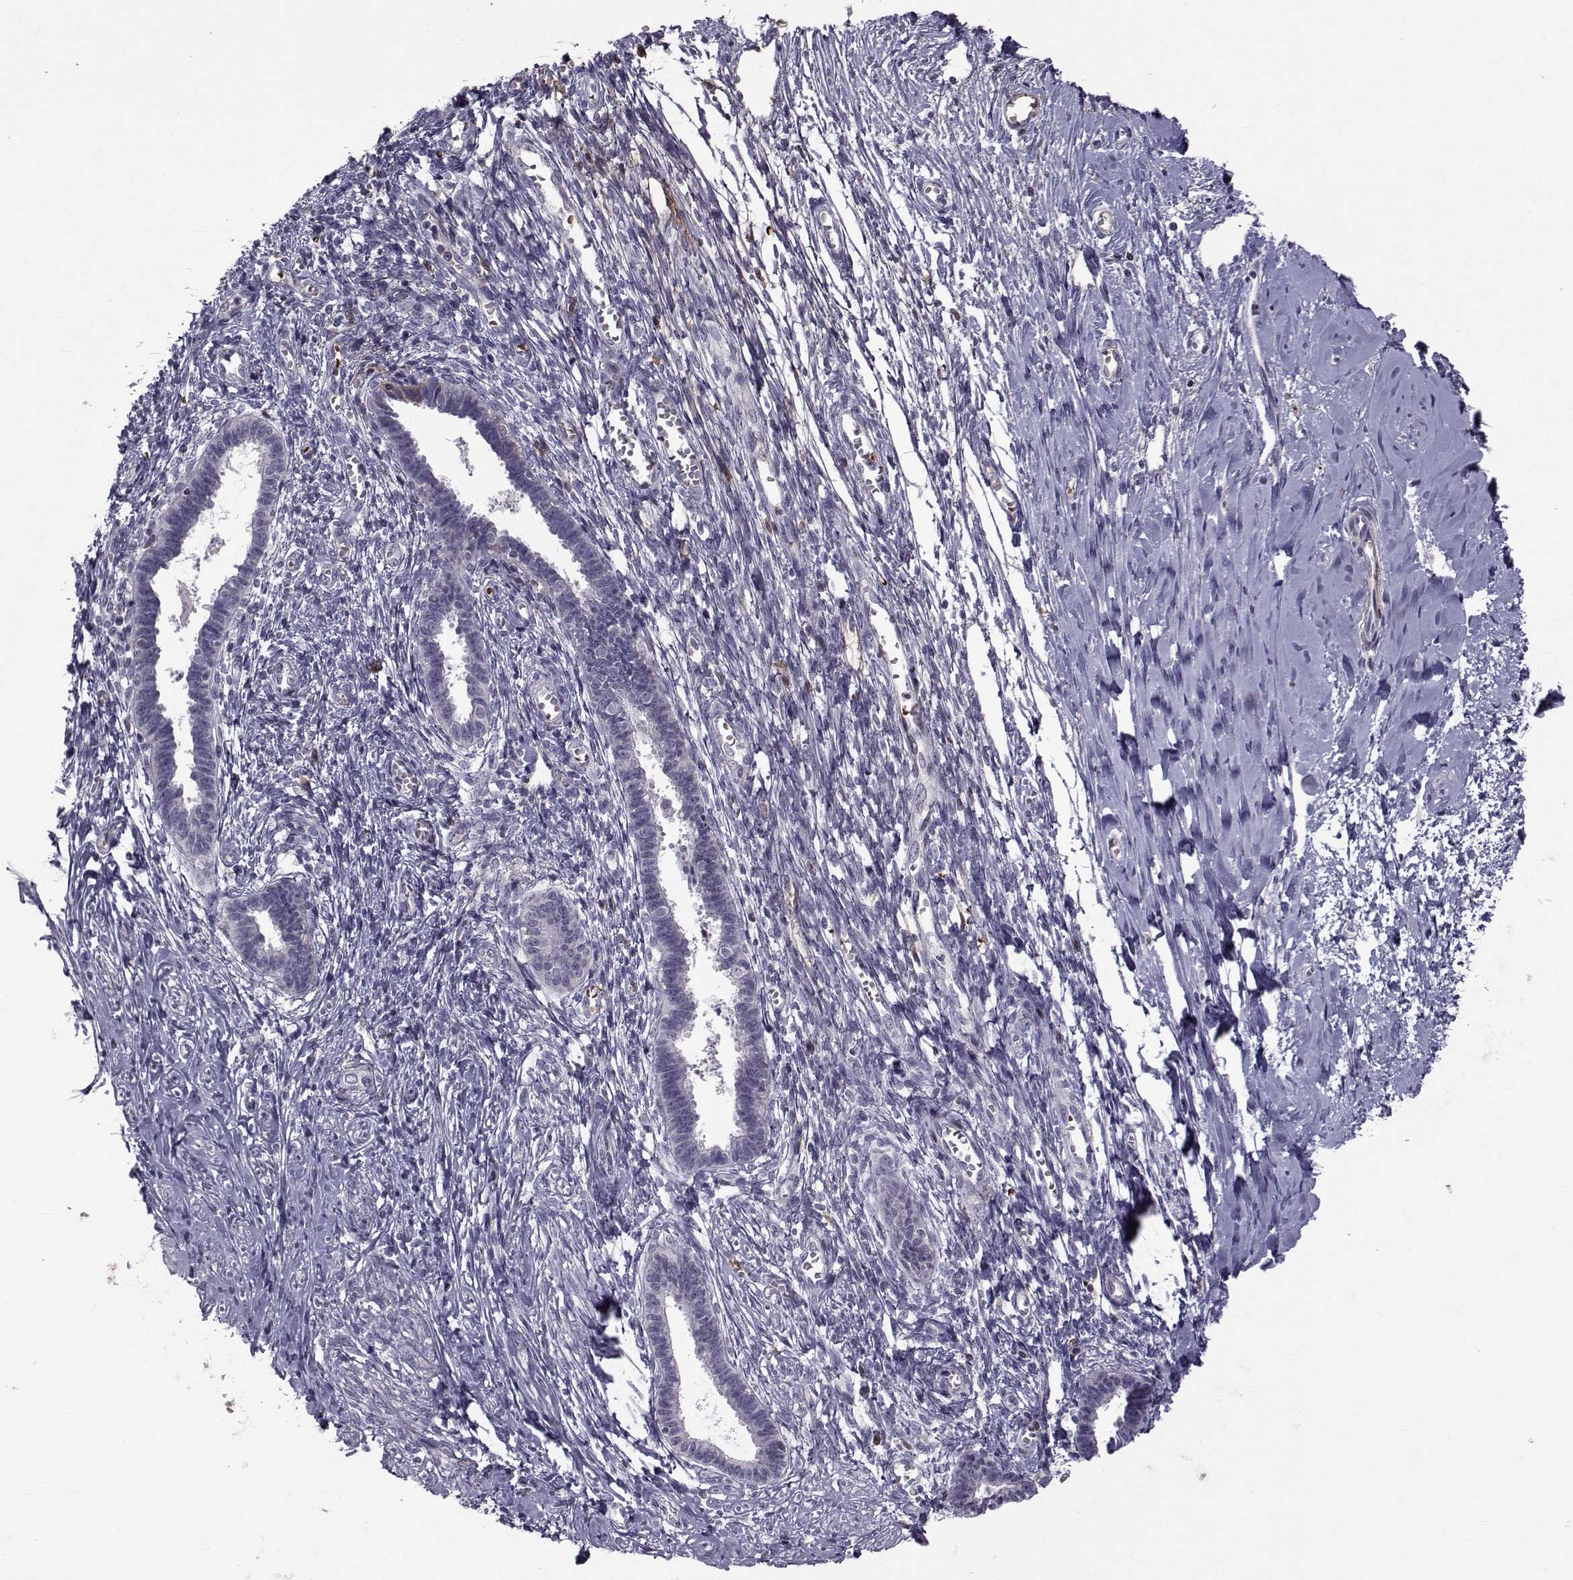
{"staining": {"intensity": "moderate", "quantity": "25%-75%", "location": "cytoplasmic/membranous"}, "tissue": "endometrium", "cell_type": "Cells in endometrial stroma", "image_type": "normal", "snomed": [{"axis": "morphology", "description": "Normal tissue, NOS"}, {"axis": "topography", "description": "Cervix"}, {"axis": "topography", "description": "Endometrium"}], "caption": "Immunohistochemical staining of benign endometrium reveals moderate cytoplasmic/membranous protein expression in about 25%-75% of cells in endometrial stroma. (DAB IHC with brightfield microscopy, high magnification).", "gene": "TNFRSF11B", "patient": {"sex": "female", "age": 37}}